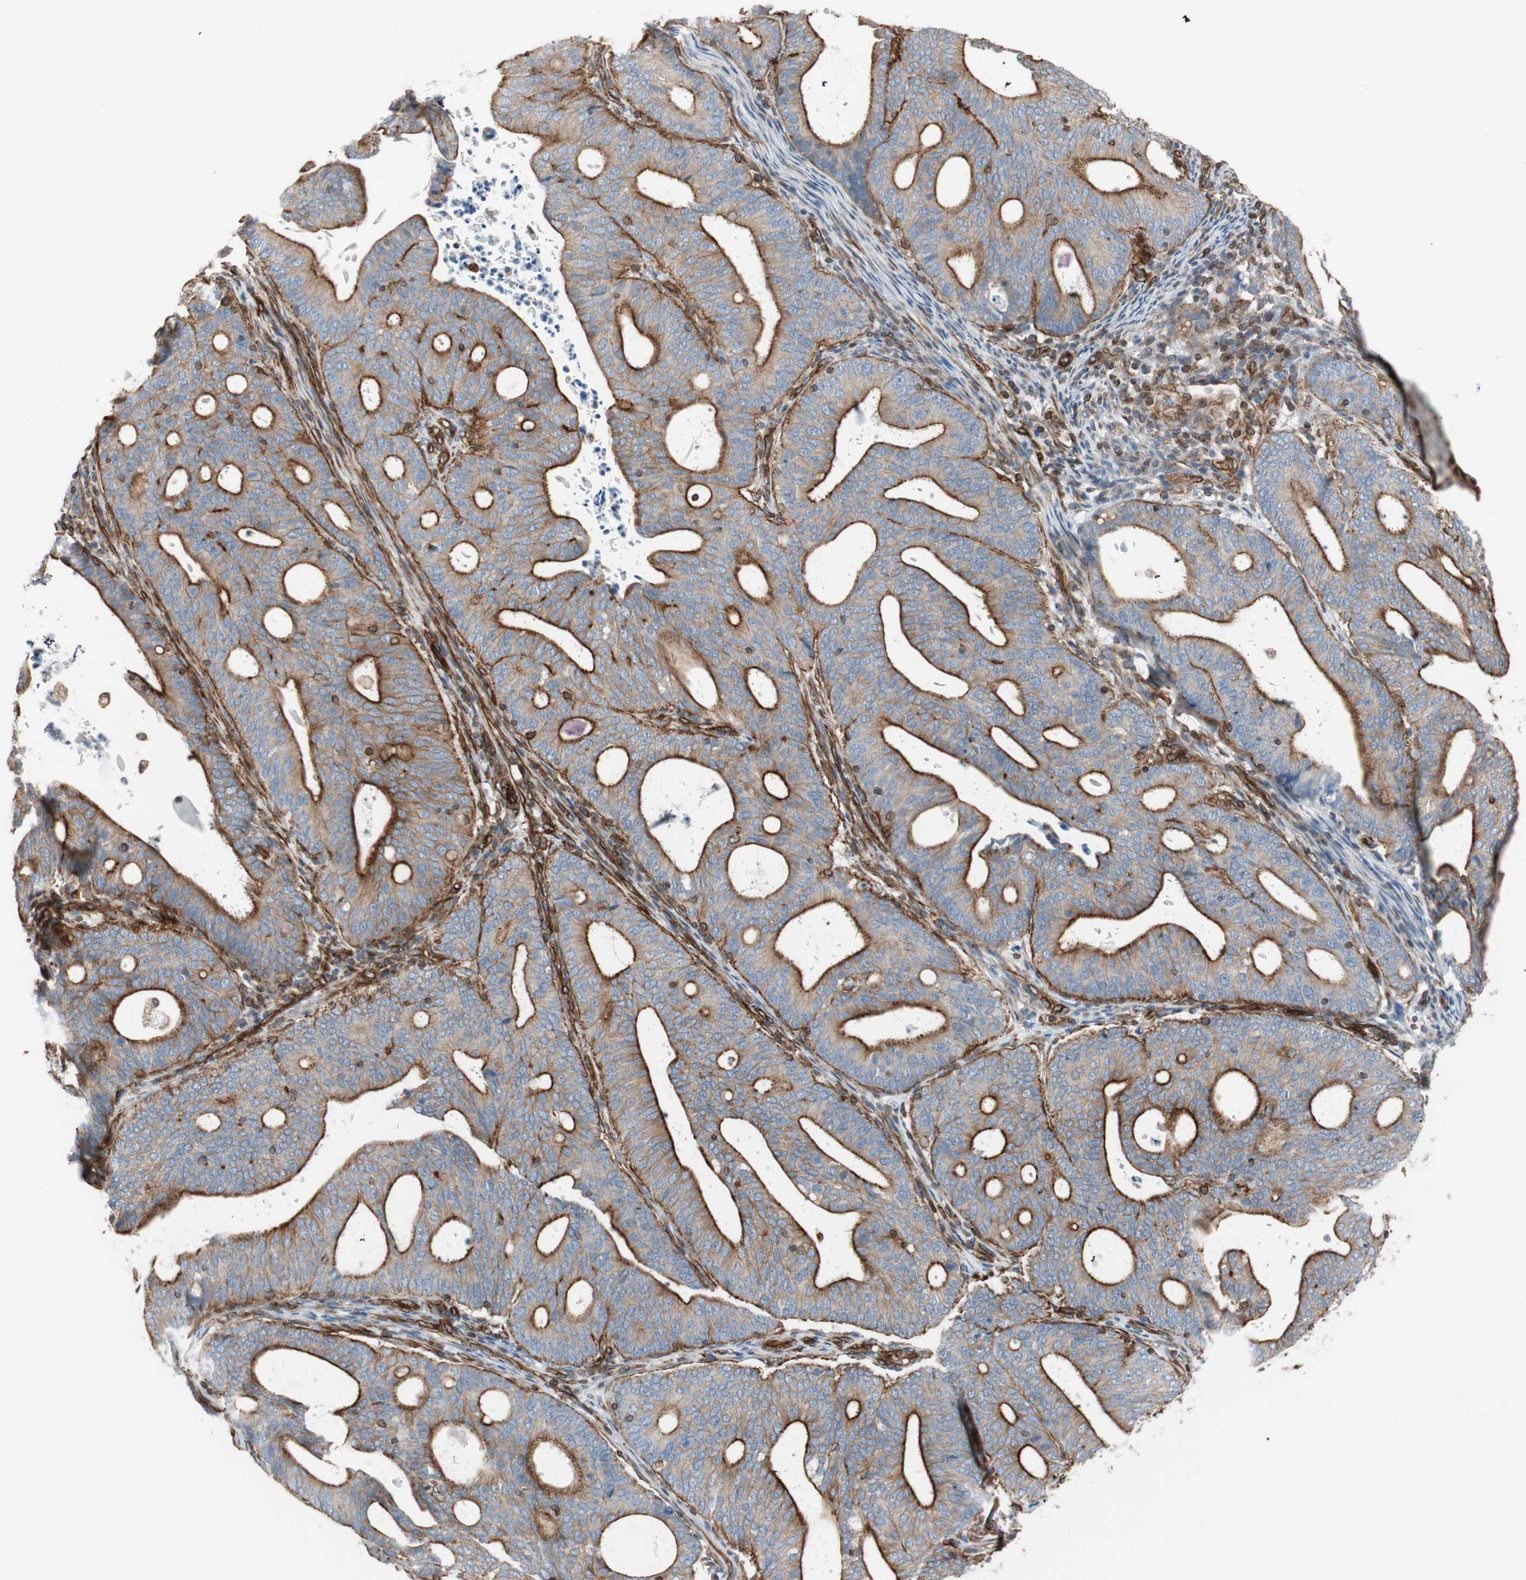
{"staining": {"intensity": "strong", "quantity": ">75%", "location": "cytoplasmic/membranous"}, "tissue": "endometrial cancer", "cell_type": "Tumor cells", "image_type": "cancer", "snomed": [{"axis": "morphology", "description": "Adenocarcinoma, NOS"}, {"axis": "topography", "description": "Uterus"}], "caption": "Strong cytoplasmic/membranous expression is appreciated in approximately >75% of tumor cells in endometrial adenocarcinoma. Using DAB (brown) and hematoxylin (blue) stains, captured at high magnification using brightfield microscopy.", "gene": "TCTA", "patient": {"sex": "female", "age": 83}}